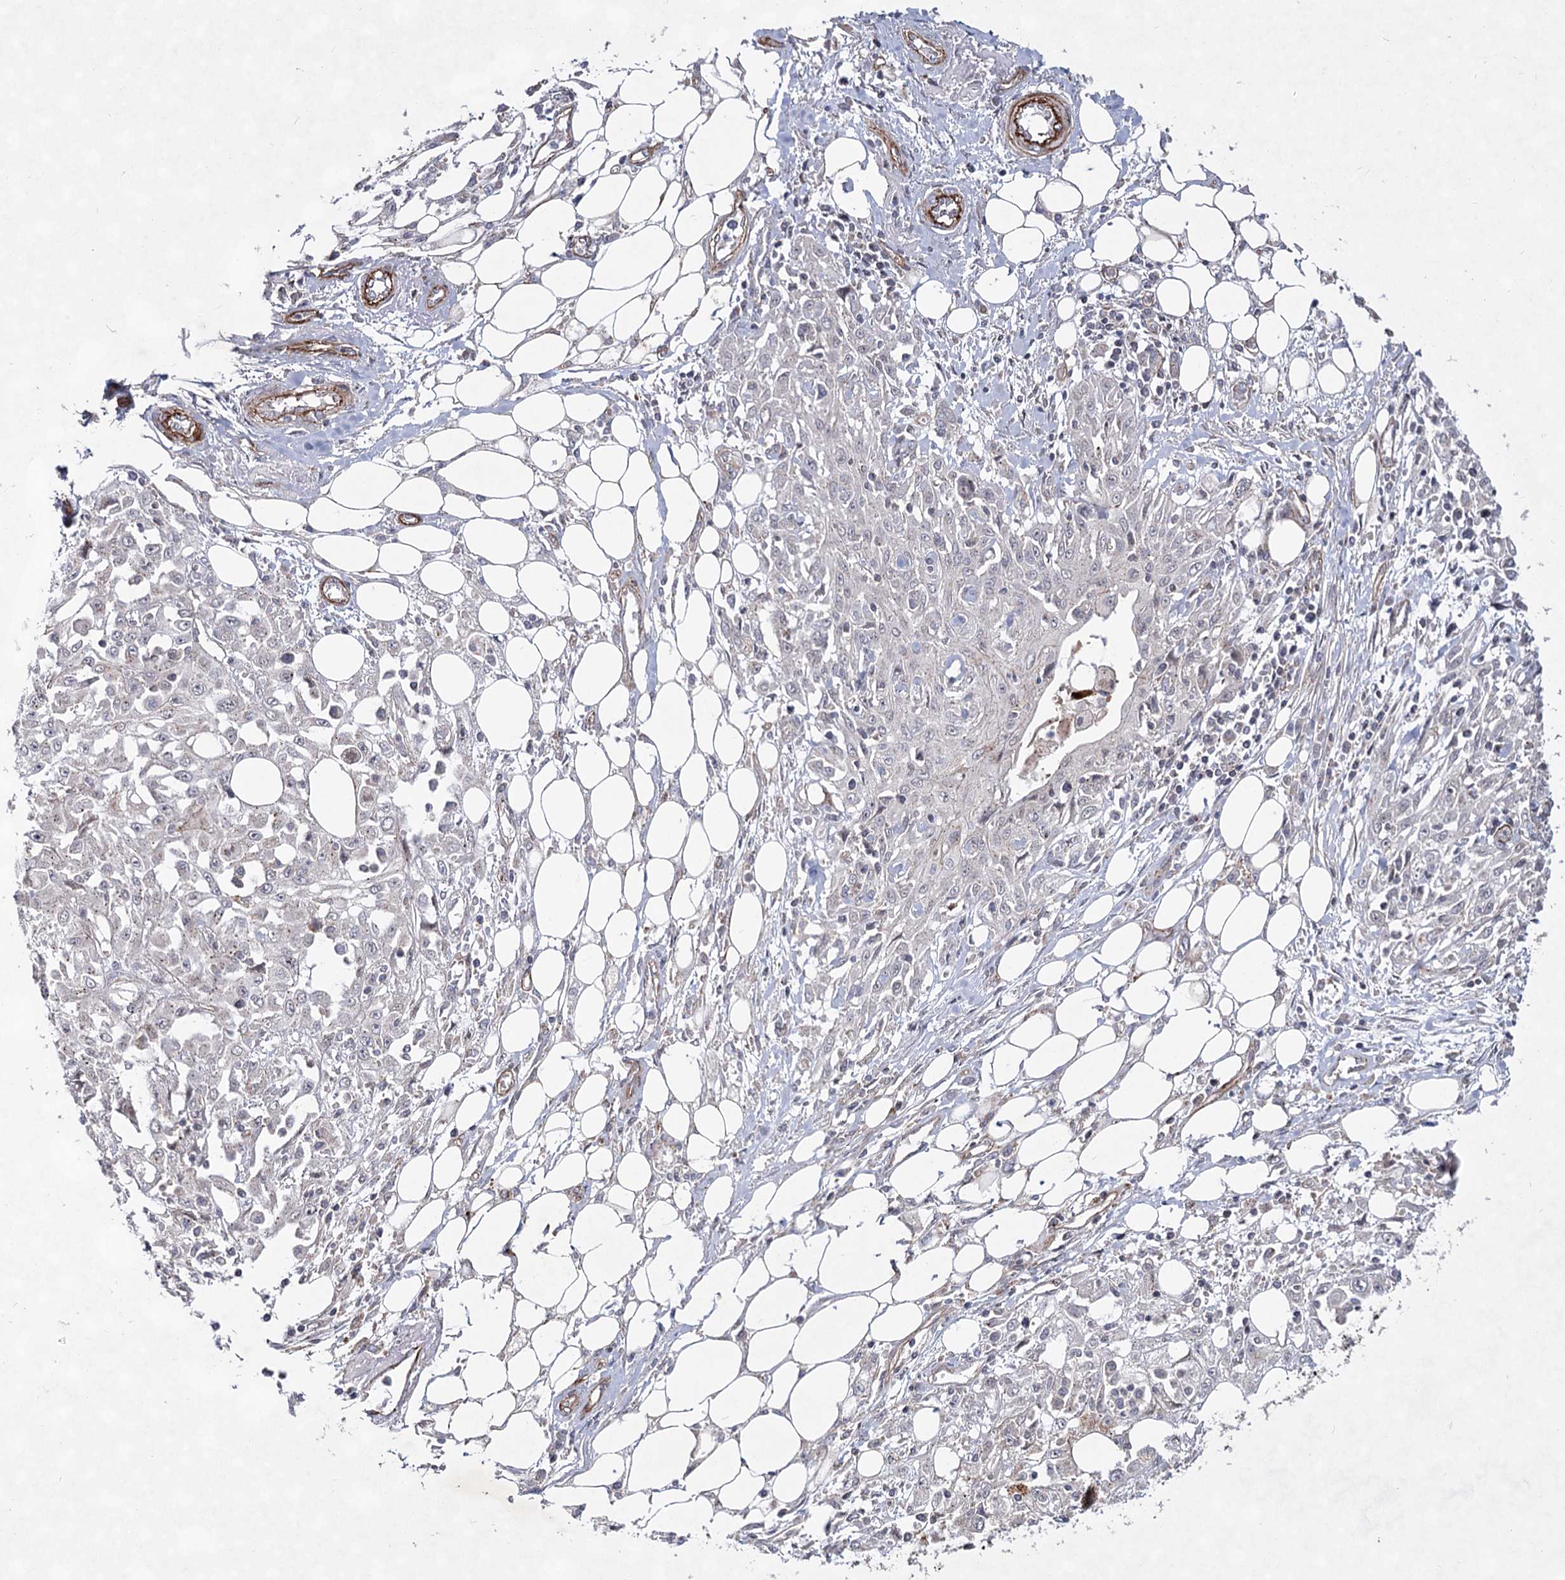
{"staining": {"intensity": "negative", "quantity": "none", "location": "none"}, "tissue": "skin cancer", "cell_type": "Tumor cells", "image_type": "cancer", "snomed": [{"axis": "morphology", "description": "Squamous cell carcinoma, NOS"}, {"axis": "morphology", "description": "Squamous cell carcinoma, metastatic, NOS"}, {"axis": "topography", "description": "Skin"}, {"axis": "topography", "description": "Lymph node"}], "caption": "Immunohistochemistry histopathology image of neoplastic tissue: human skin cancer (squamous cell carcinoma) stained with DAB (3,3'-diaminobenzidine) reveals no significant protein staining in tumor cells.", "gene": "ATL2", "patient": {"sex": "male", "age": 75}}